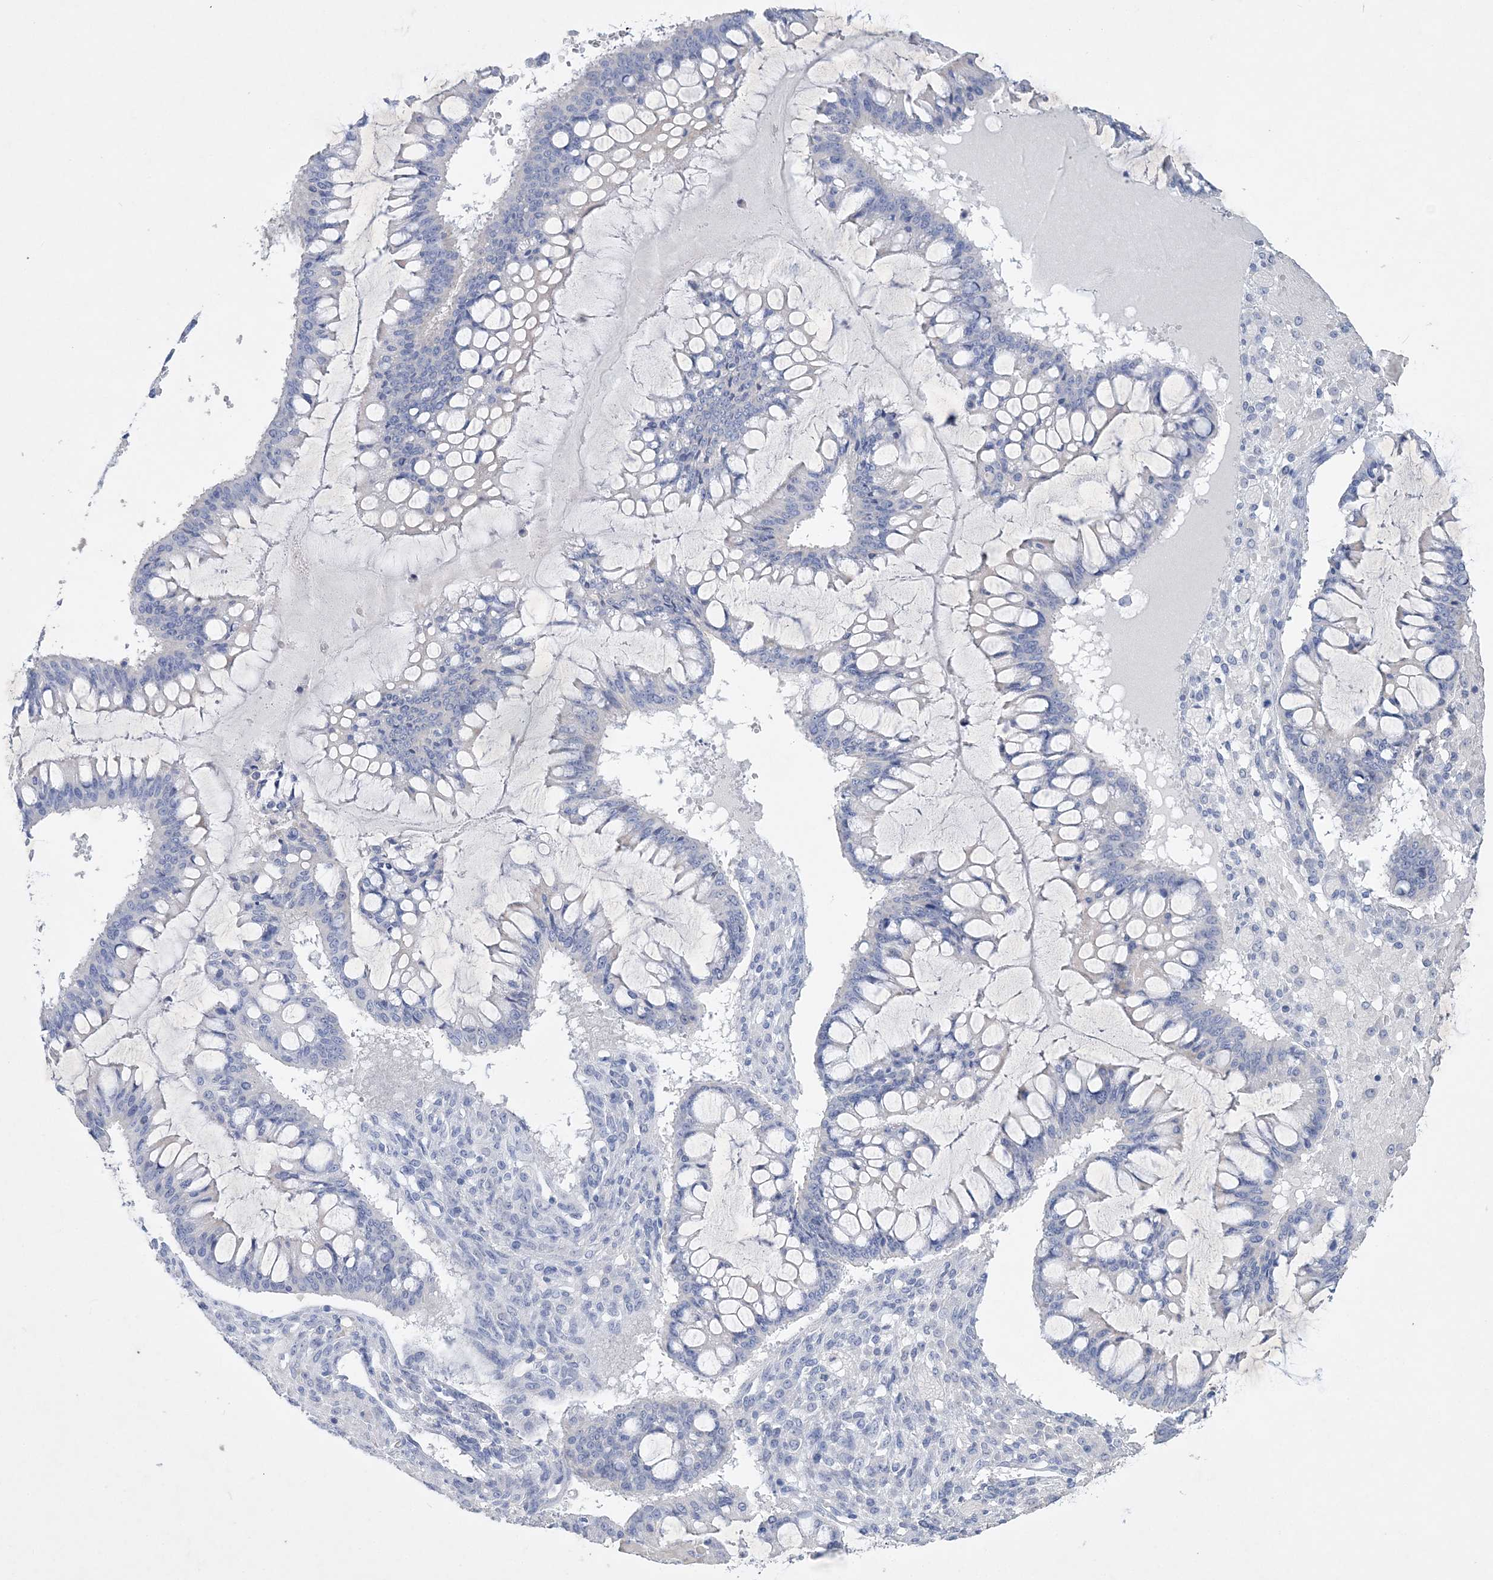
{"staining": {"intensity": "negative", "quantity": "none", "location": "none"}, "tissue": "ovarian cancer", "cell_type": "Tumor cells", "image_type": "cancer", "snomed": [{"axis": "morphology", "description": "Cystadenocarcinoma, mucinous, NOS"}, {"axis": "topography", "description": "Ovary"}], "caption": "IHC of human mucinous cystadenocarcinoma (ovarian) shows no positivity in tumor cells.", "gene": "COPS8", "patient": {"sex": "female", "age": 73}}